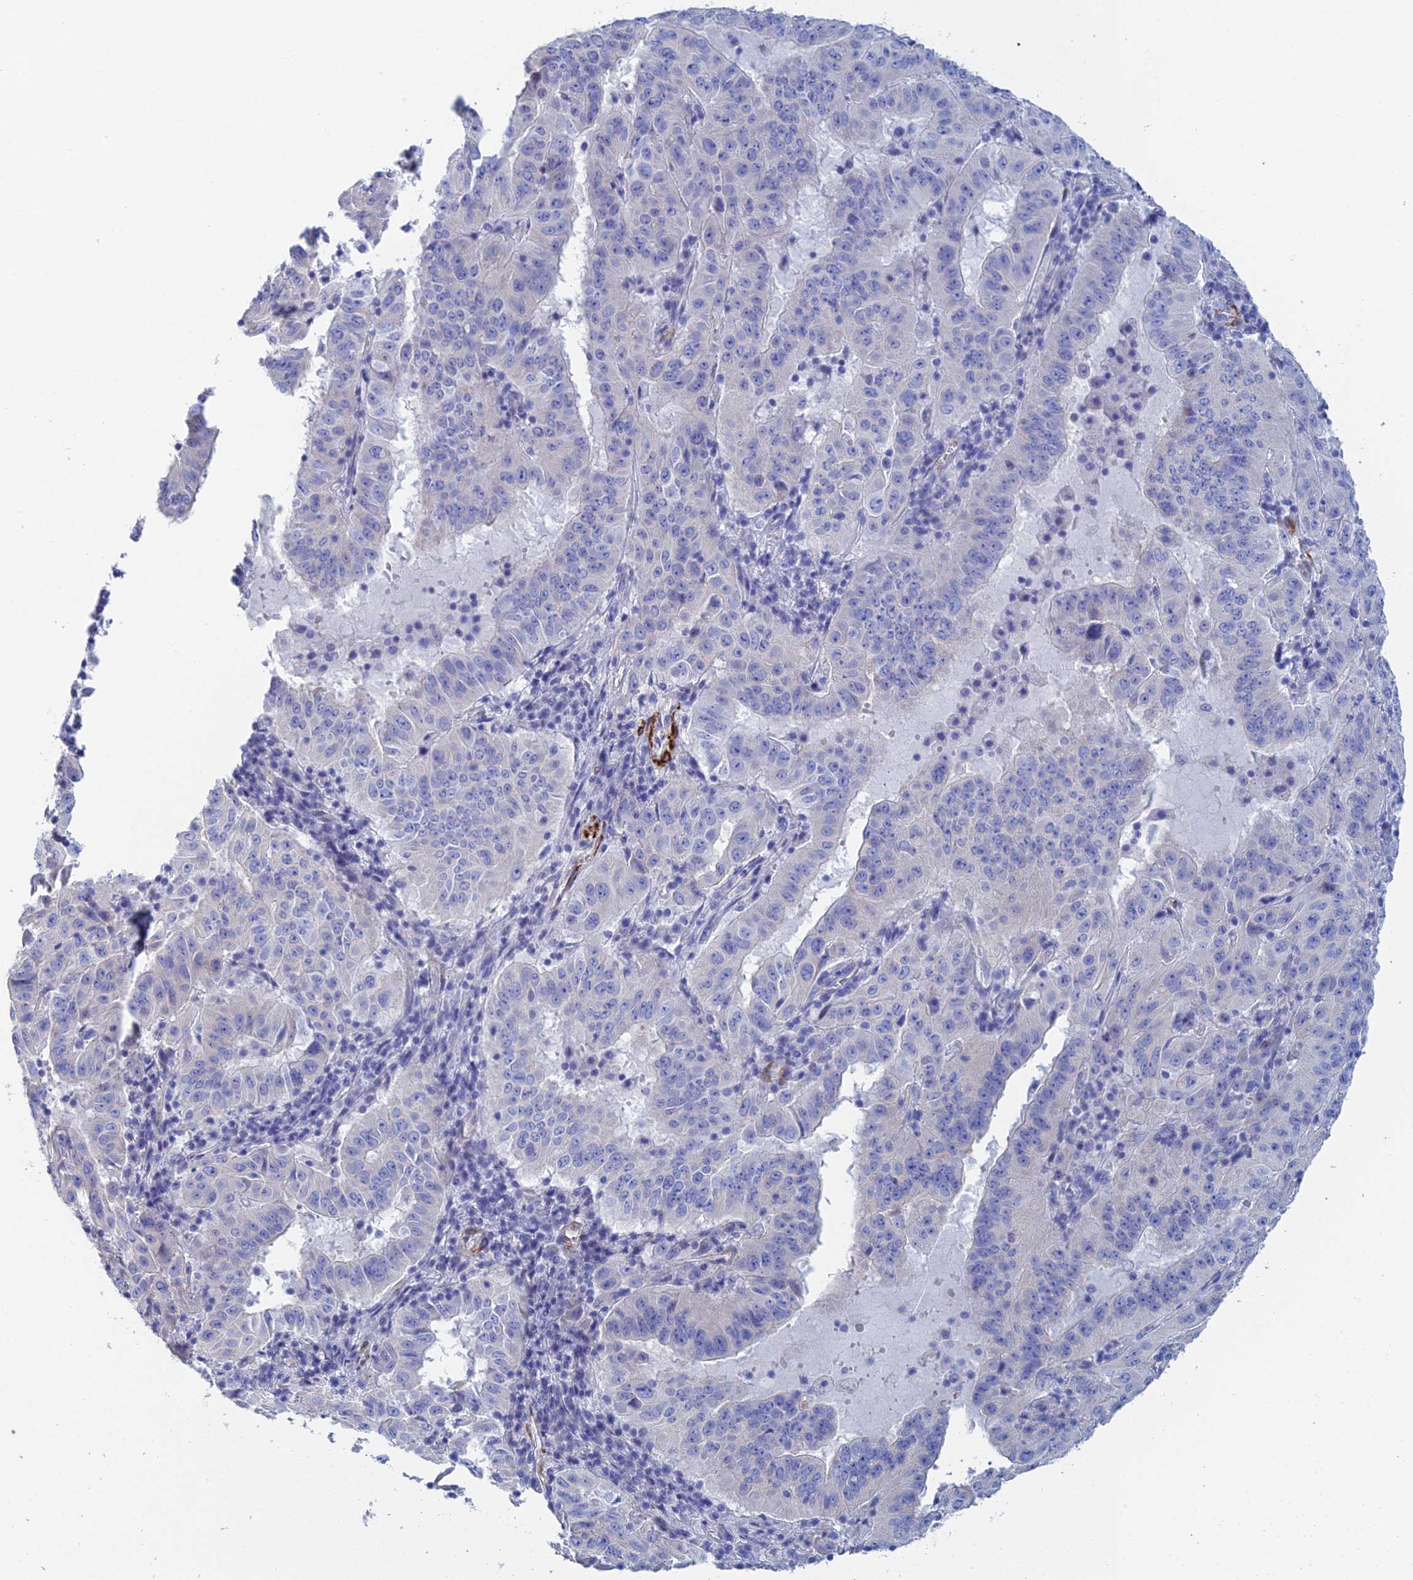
{"staining": {"intensity": "negative", "quantity": "none", "location": "none"}, "tissue": "pancreatic cancer", "cell_type": "Tumor cells", "image_type": "cancer", "snomed": [{"axis": "morphology", "description": "Adenocarcinoma, NOS"}, {"axis": "topography", "description": "Pancreas"}], "caption": "Tumor cells show no significant positivity in pancreatic adenocarcinoma. Brightfield microscopy of immunohistochemistry stained with DAB (3,3'-diaminobenzidine) (brown) and hematoxylin (blue), captured at high magnification.", "gene": "PCDHA8", "patient": {"sex": "male", "age": 63}}